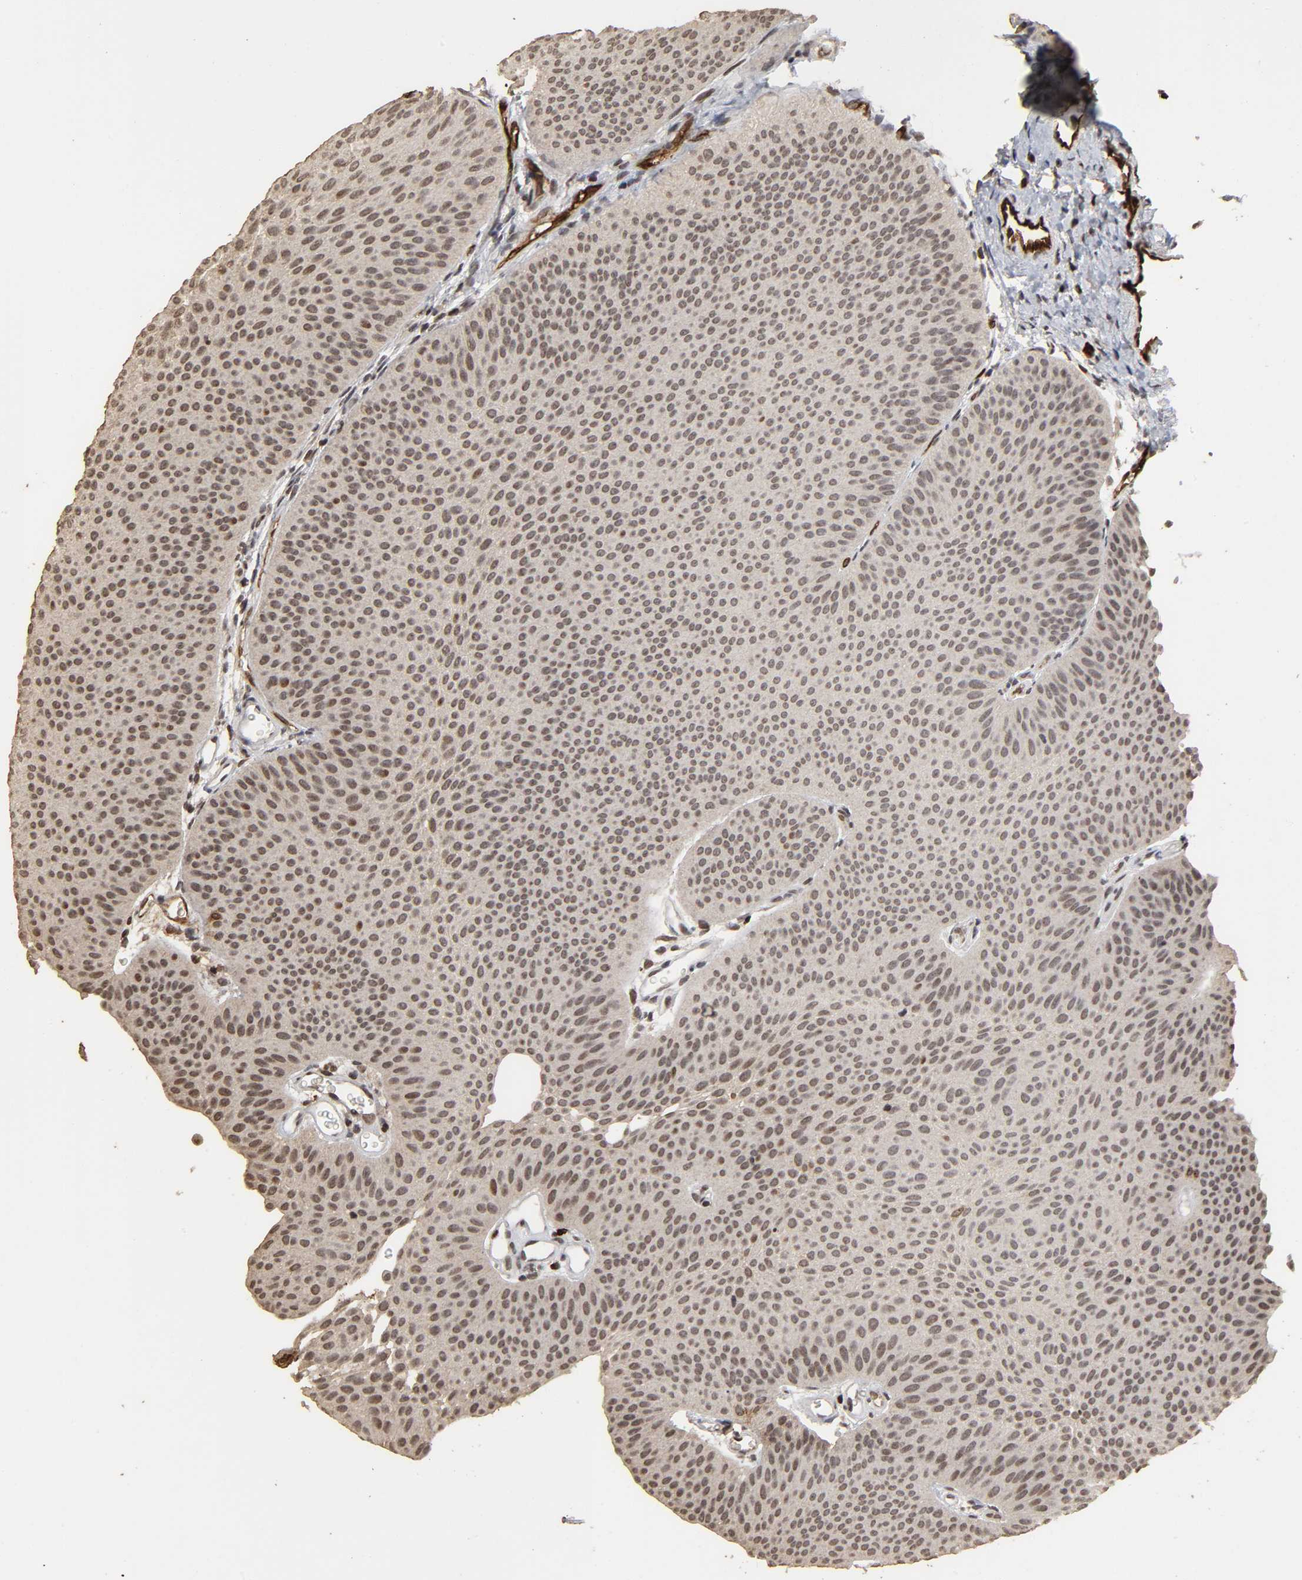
{"staining": {"intensity": "weak", "quantity": ">75%", "location": "cytoplasmic/membranous,nuclear"}, "tissue": "urothelial cancer", "cell_type": "Tumor cells", "image_type": "cancer", "snomed": [{"axis": "morphology", "description": "Urothelial carcinoma, Low grade"}, {"axis": "topography", "description": "Urinary bladder"}], "caption": "The micrograph shows staining of low-grade urothelial carcinoma, revealing weak cytoplasmic/membranous and nuclear protein staining (brown color) within tumor cells. The staining is performed using DAB (3,3'-diaminobenzidine) brown chromogen to label protein expression. The nuclei are counter-stained blue using hematoxylin.", "gene": "AHNAK2", "patient": {"sex": "female", "age": 60}}